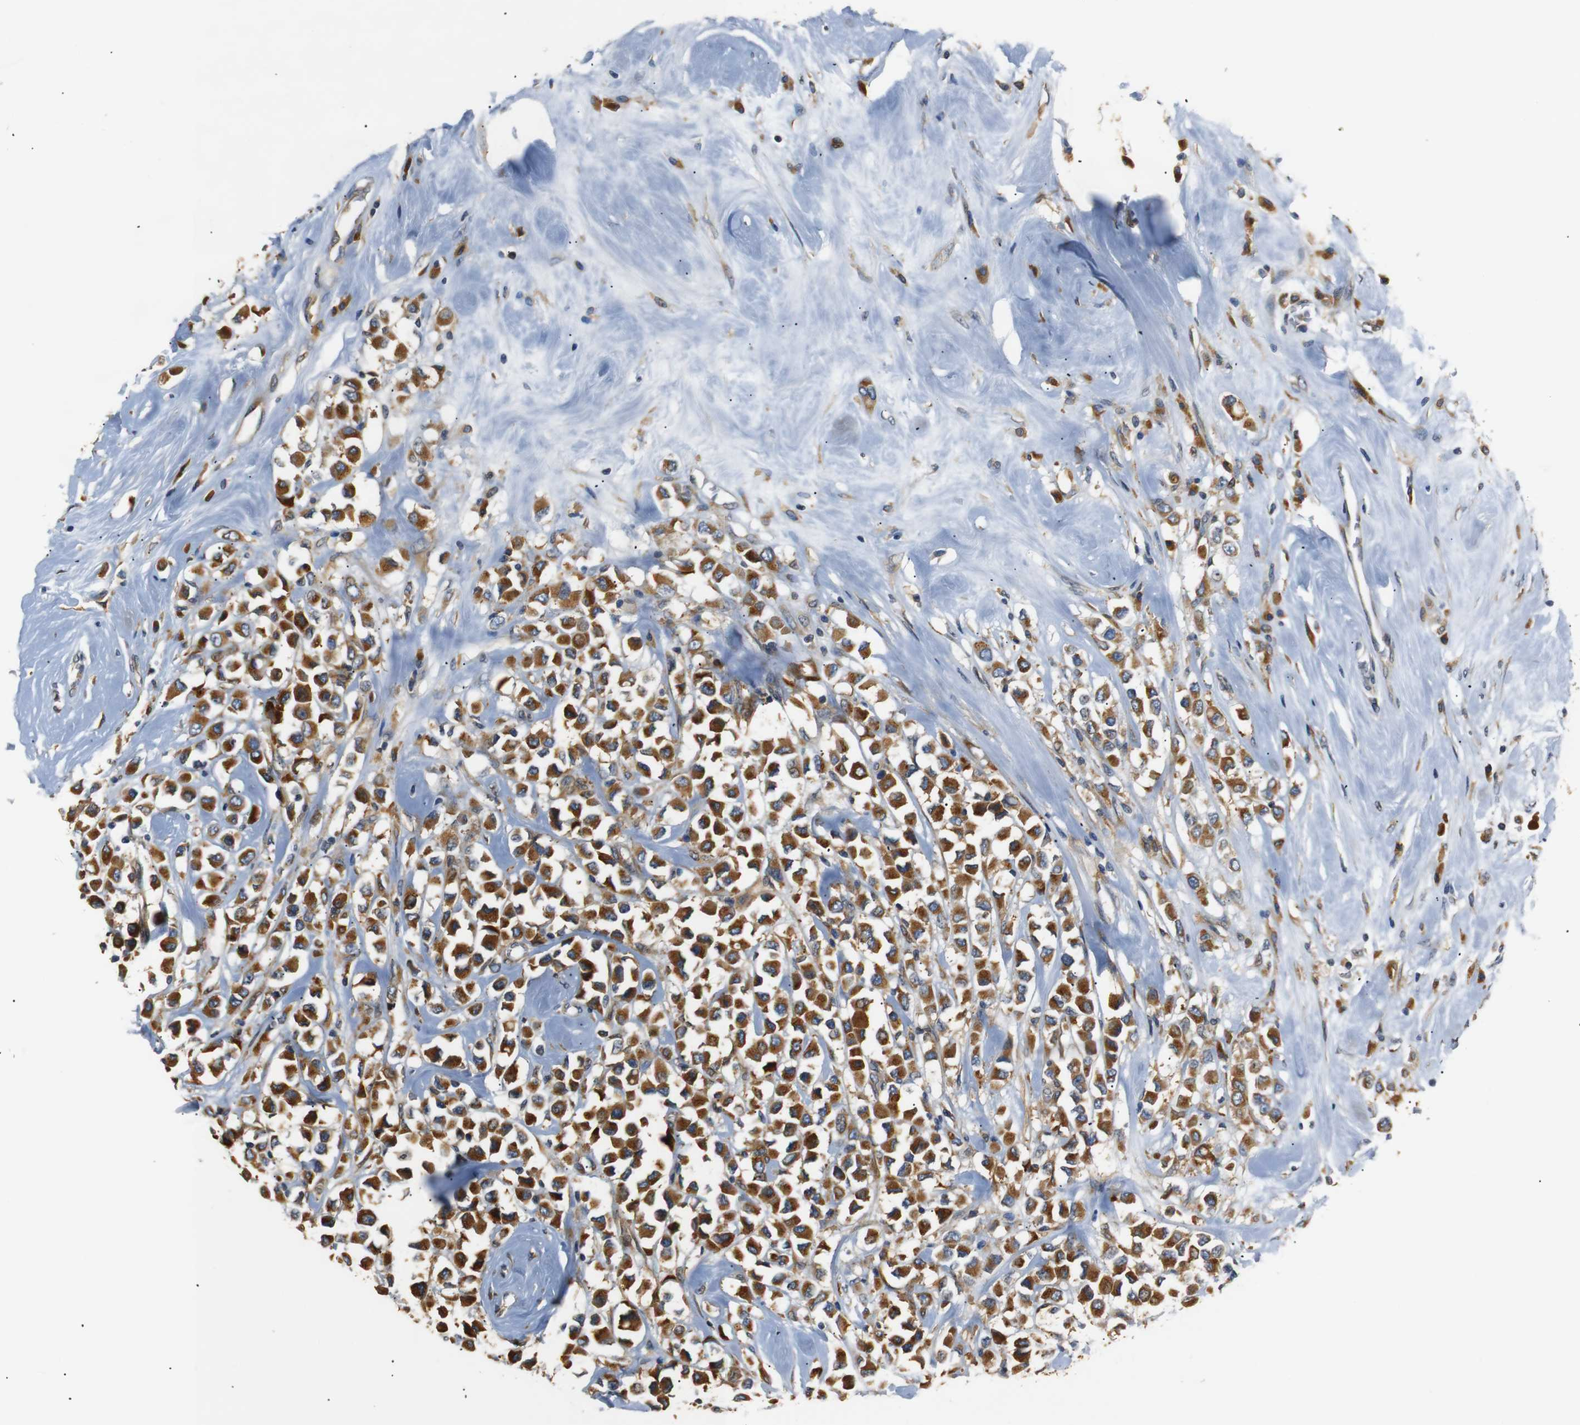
{"staining": {"intensity": "strong", "quantity": ">75%", "location": "cytoplasmic/membranous"}, "tissue": "breast cancer", "cell_type": "Tumor cells", "image_type": "cancer", "snomed": [{"axis": "morphology", "description": "Duct carcinoma"}, {"axis": "topography", "description": "Breast"}], "caption": "Protein expression analysis of breast cancer exhibits strong cytoplasmic/membranous expression in approximately >75% of tumor cells.", "gene": "TMED2", "patient": {"sex": "female", "age": 61}}